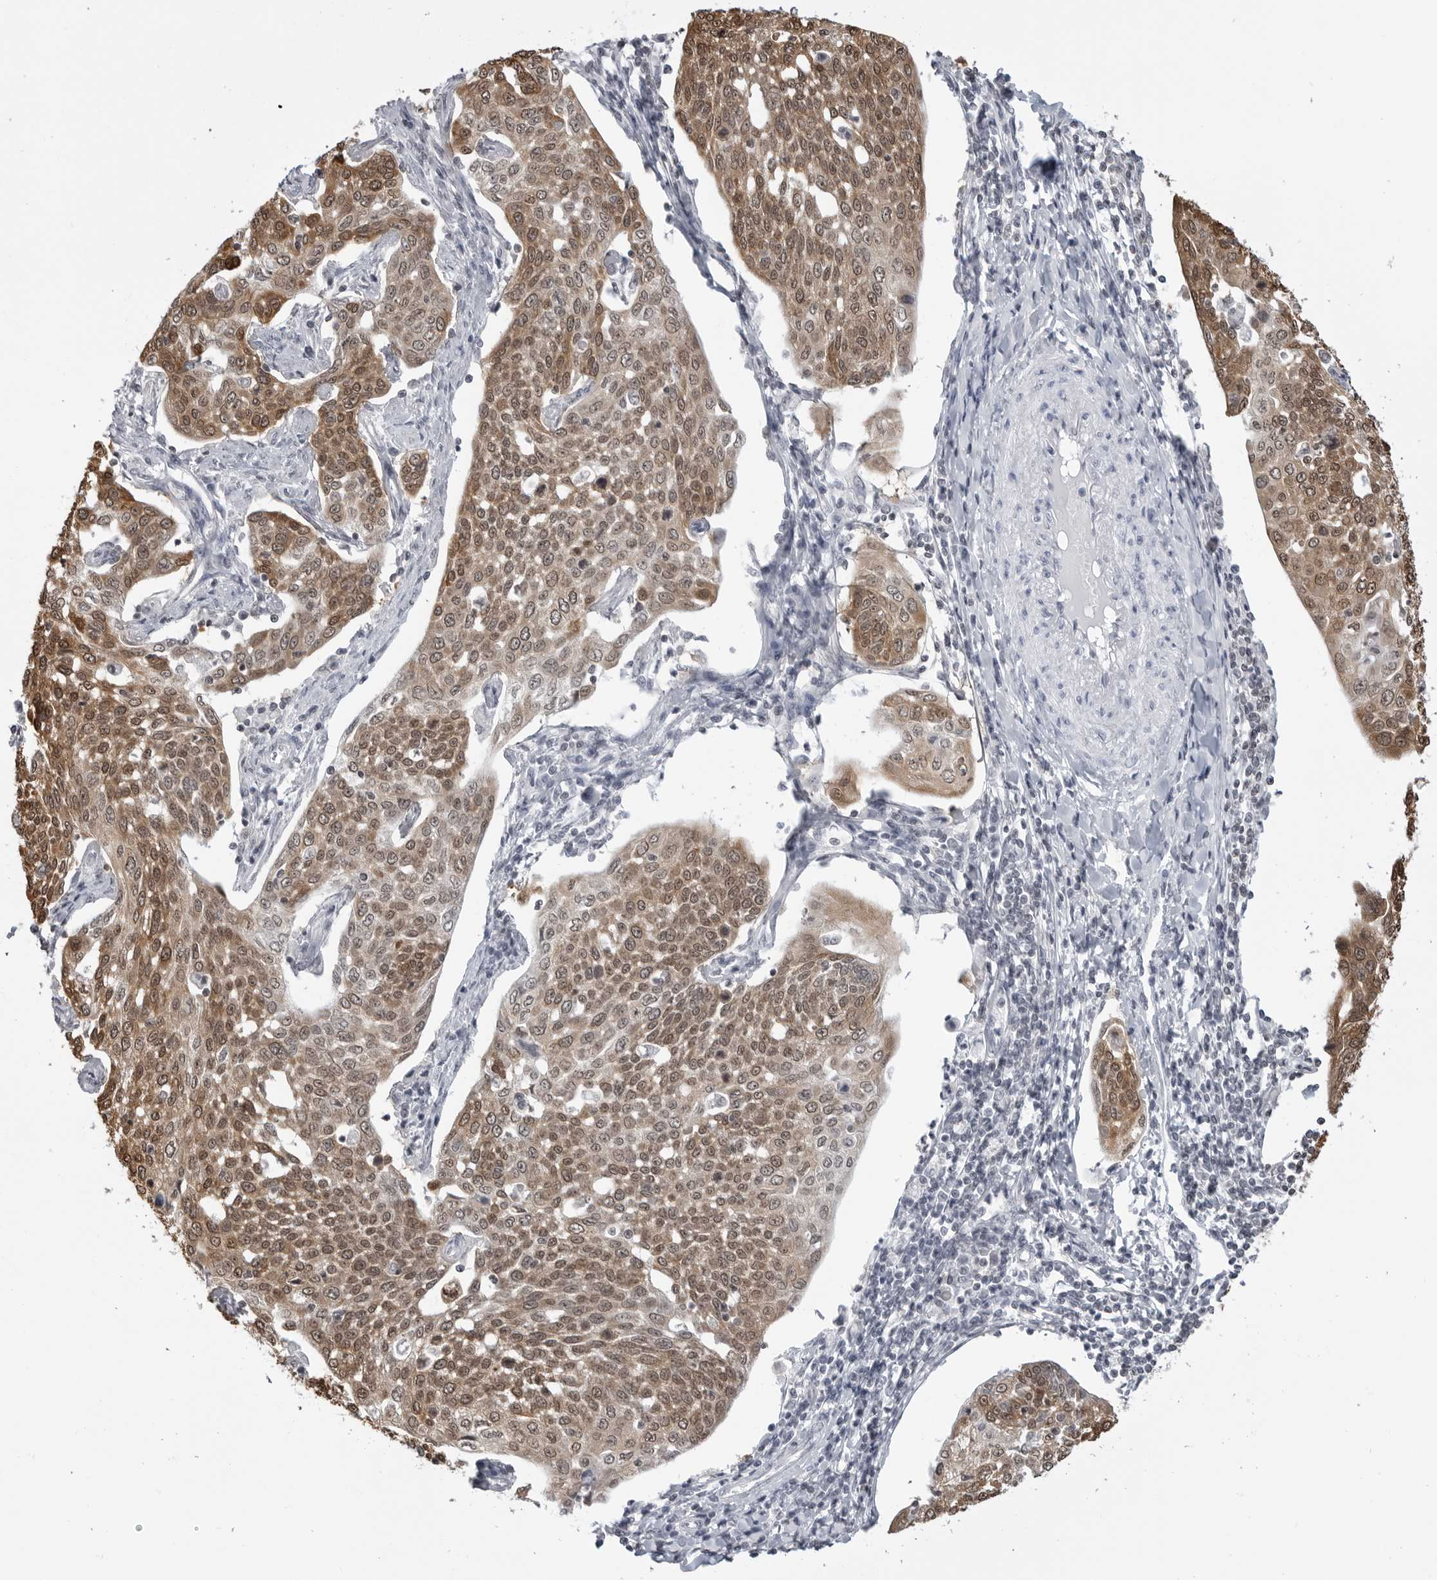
{"staining": {"intensity": "moderate", "quantity": ">75%", "location": "cytoplasmic/membranous,nuclear"}, "tissue": "cervical cancer", "cell_type": "Tumor cells", "image_type": "cancer", "snomed": [{"axis": "morphology", "description": "Squamous cell carcinoma, NOS"}, {"axis": "topography", "description": "Cervix"}], "caption": "The histopathology image displays immunohistochemical staining of cervical cancer (squamous cell carcinoma). There is moderate cytoplasmic/membranous and nuclear expression is identified in about >75% of tumor cells. The protein is stained brown, and the nuclei are stained in blue (DAB IHC with brightfield microscopy, high magnification).", "gene": "YWHAG", "patient": {"sex": "female", "age": 34}}